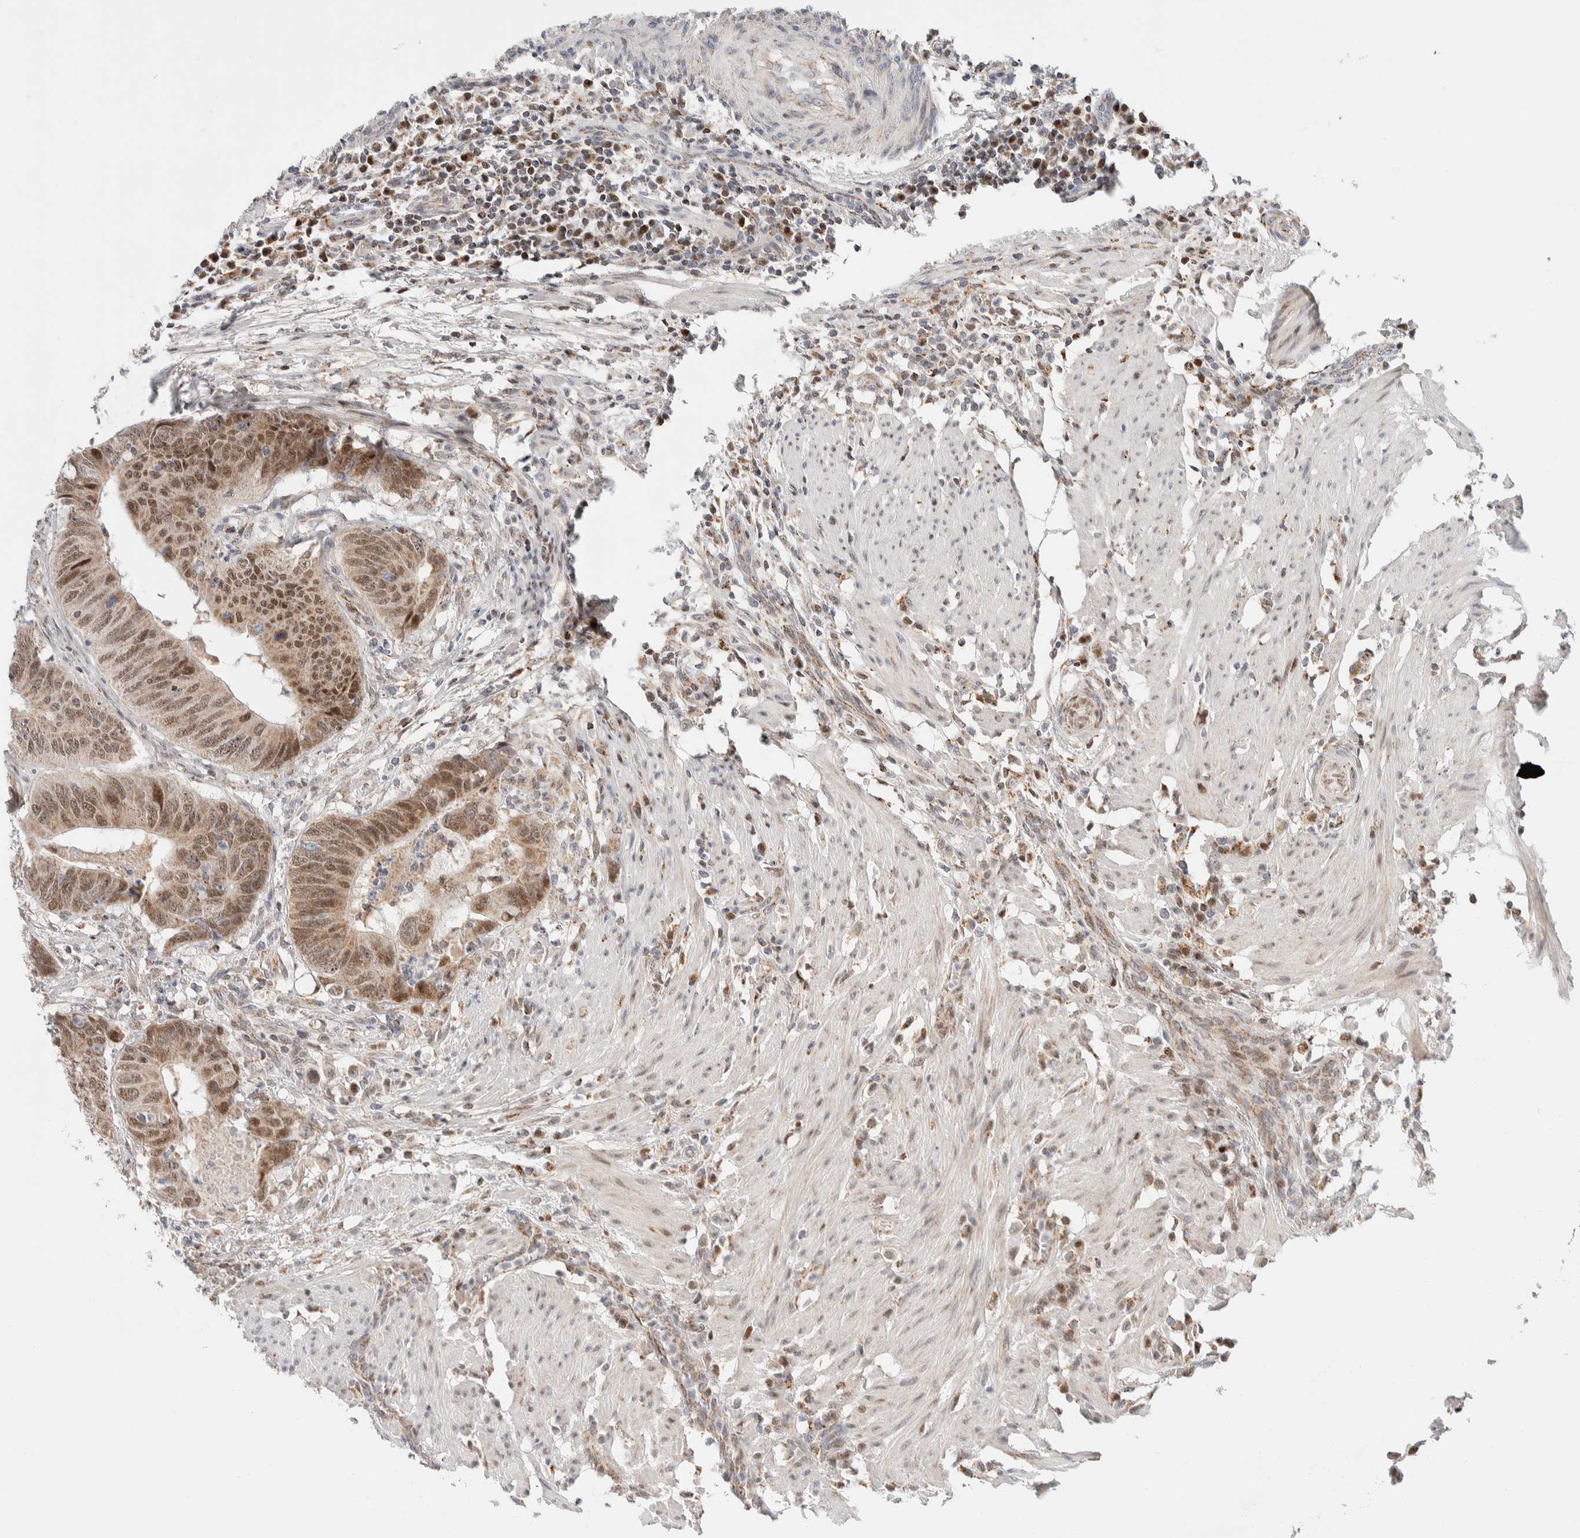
{"staining": {"intensity": "moderate", "quantity": ">75%", "location": "cytoplasmic/membranous,nuclear"}, "tissue": "colorectal cancer", "cell_type": "Tumor cells", "image_type": "cancer", "snomed": [{"axis": "morphology", "description": "Adenocarcinoma, NOS"}, {"axis": "topography", "description": "Colon"}], "caption": "Brown immunohistochemical staining in human adenocarcinoma (colorectal) demonstrates moderate cytoplasmic/membranous and nuclear positivity in about >75% of tumor cells. The staining was performed using DAB (3,3'-diaminobenzidine), with brown indicating positive protein expression. Nuclei are stained blue with hematoxylin.", "gene": "TSPAN32", "patient": {"sex": "male", "age": 56}}